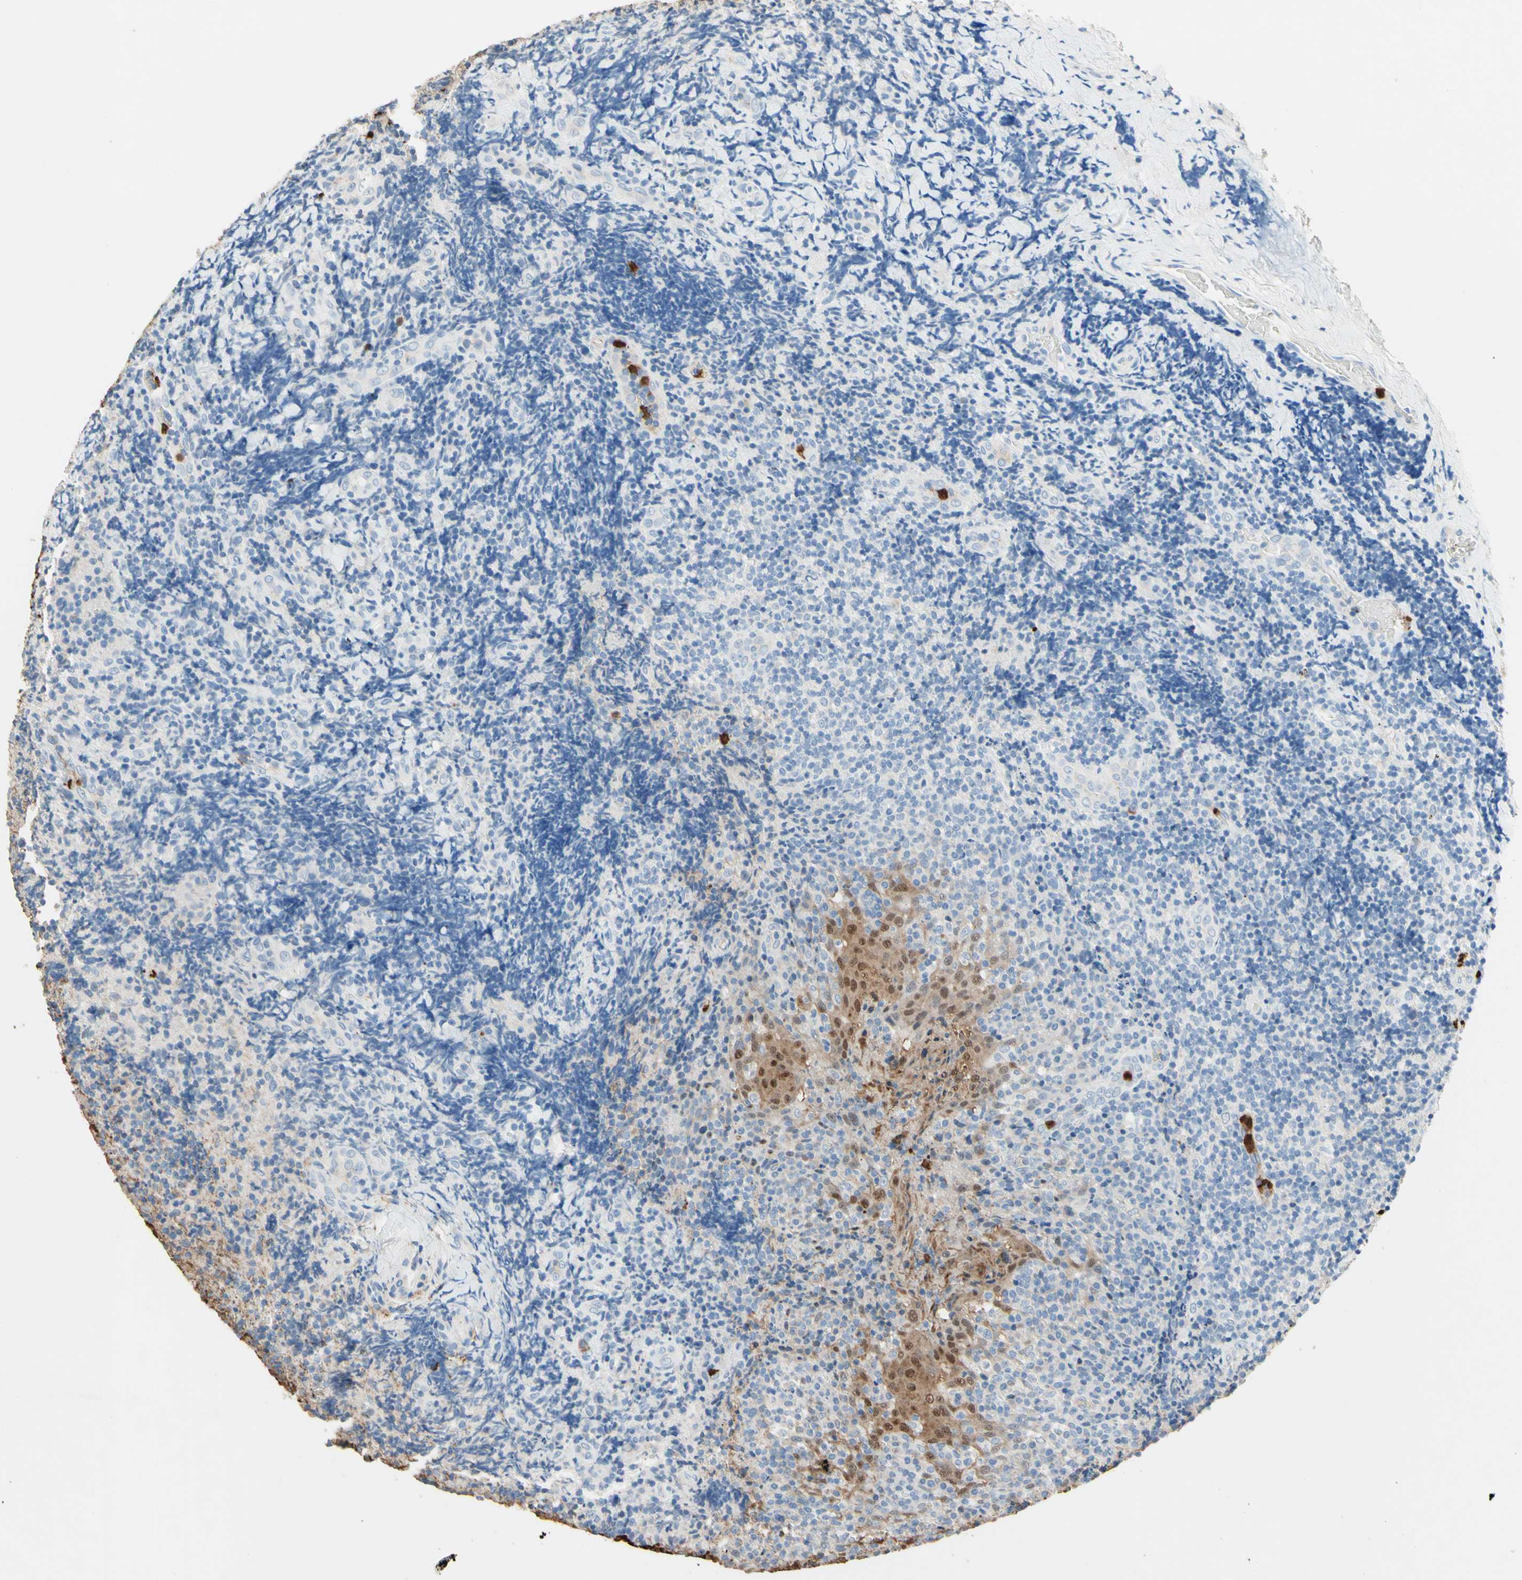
{"staining": {"intensity": "negative", "quantity": "none", "location": "none"}, "tissue": "lymphoma", "cell_type": "Tumor cells", "image_type": "cancer", "snomed": [{"axis": "morphology", "description": "Malignant lymphoma, non-Hodgkin's type, High grade"}, {"axis": "topography", "description": "Tonsil"}], "caption": "An IHC photomicrograph of lymphoma is shown. There is no staining in tumor cells of lymphoma.", "gene": "NFKBIZ", "patient": {"sex": "female", "age": 36}}